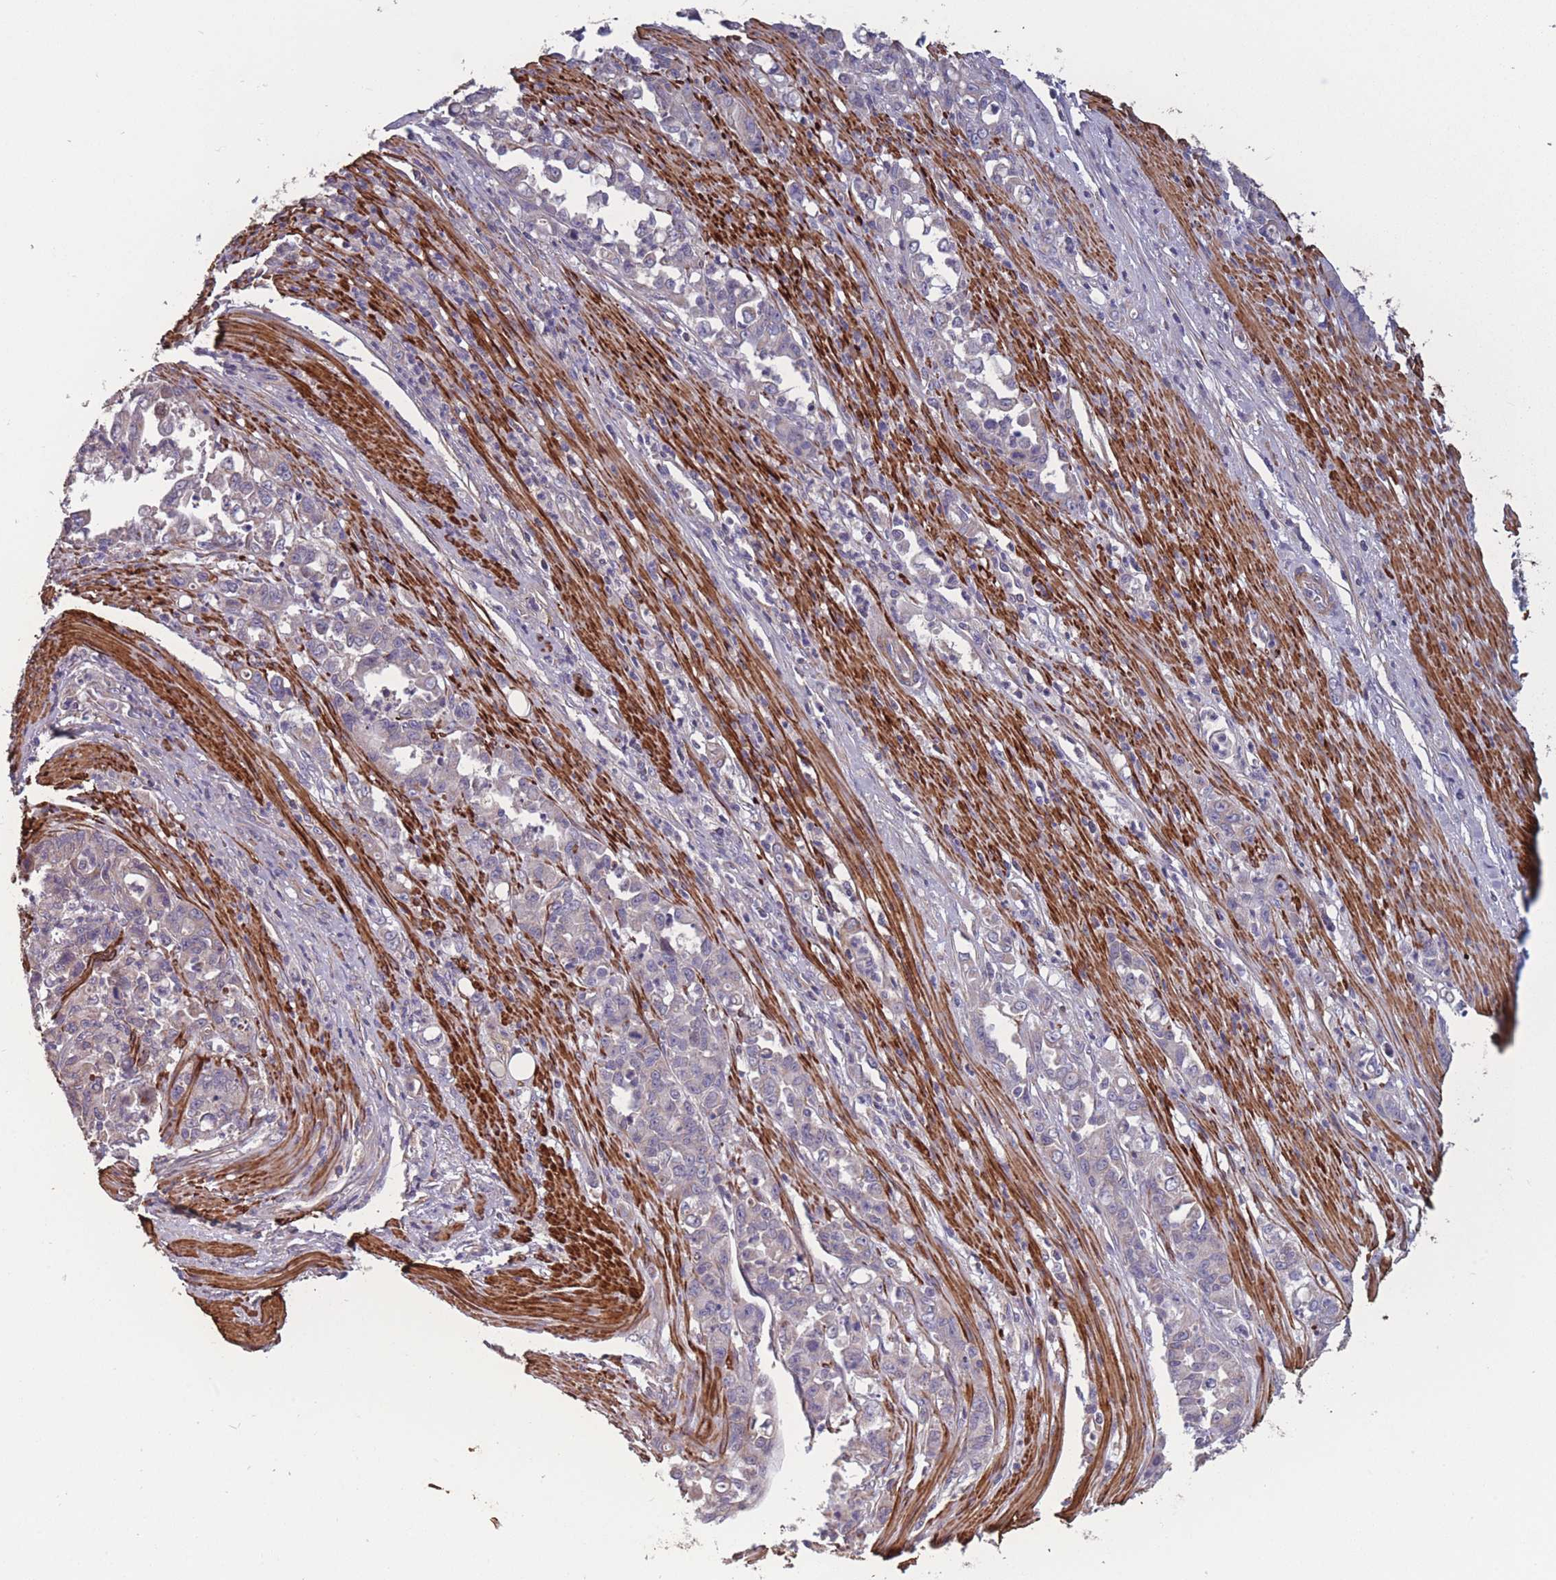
{"staining": {"intensity": "negative", "quantity": "none", "location": "none"}, "tissue": "stomach cancer", "cell_type": "Tumor cells", "image_type": "cancer", "snomed": [{"axis": "morphology", "description": "Normal tissue, NOS"}, {"axis": "morphology", "description": "Adenocarcinoma, NOS"}, {"axis": "topography", "description": "Stomach"}], "caption": "Protein analysis of stomach cancer shows no significant staining in tumor cells.", "gene": "TOMM40L", "patient": {"sex": "female", "age": 79}}